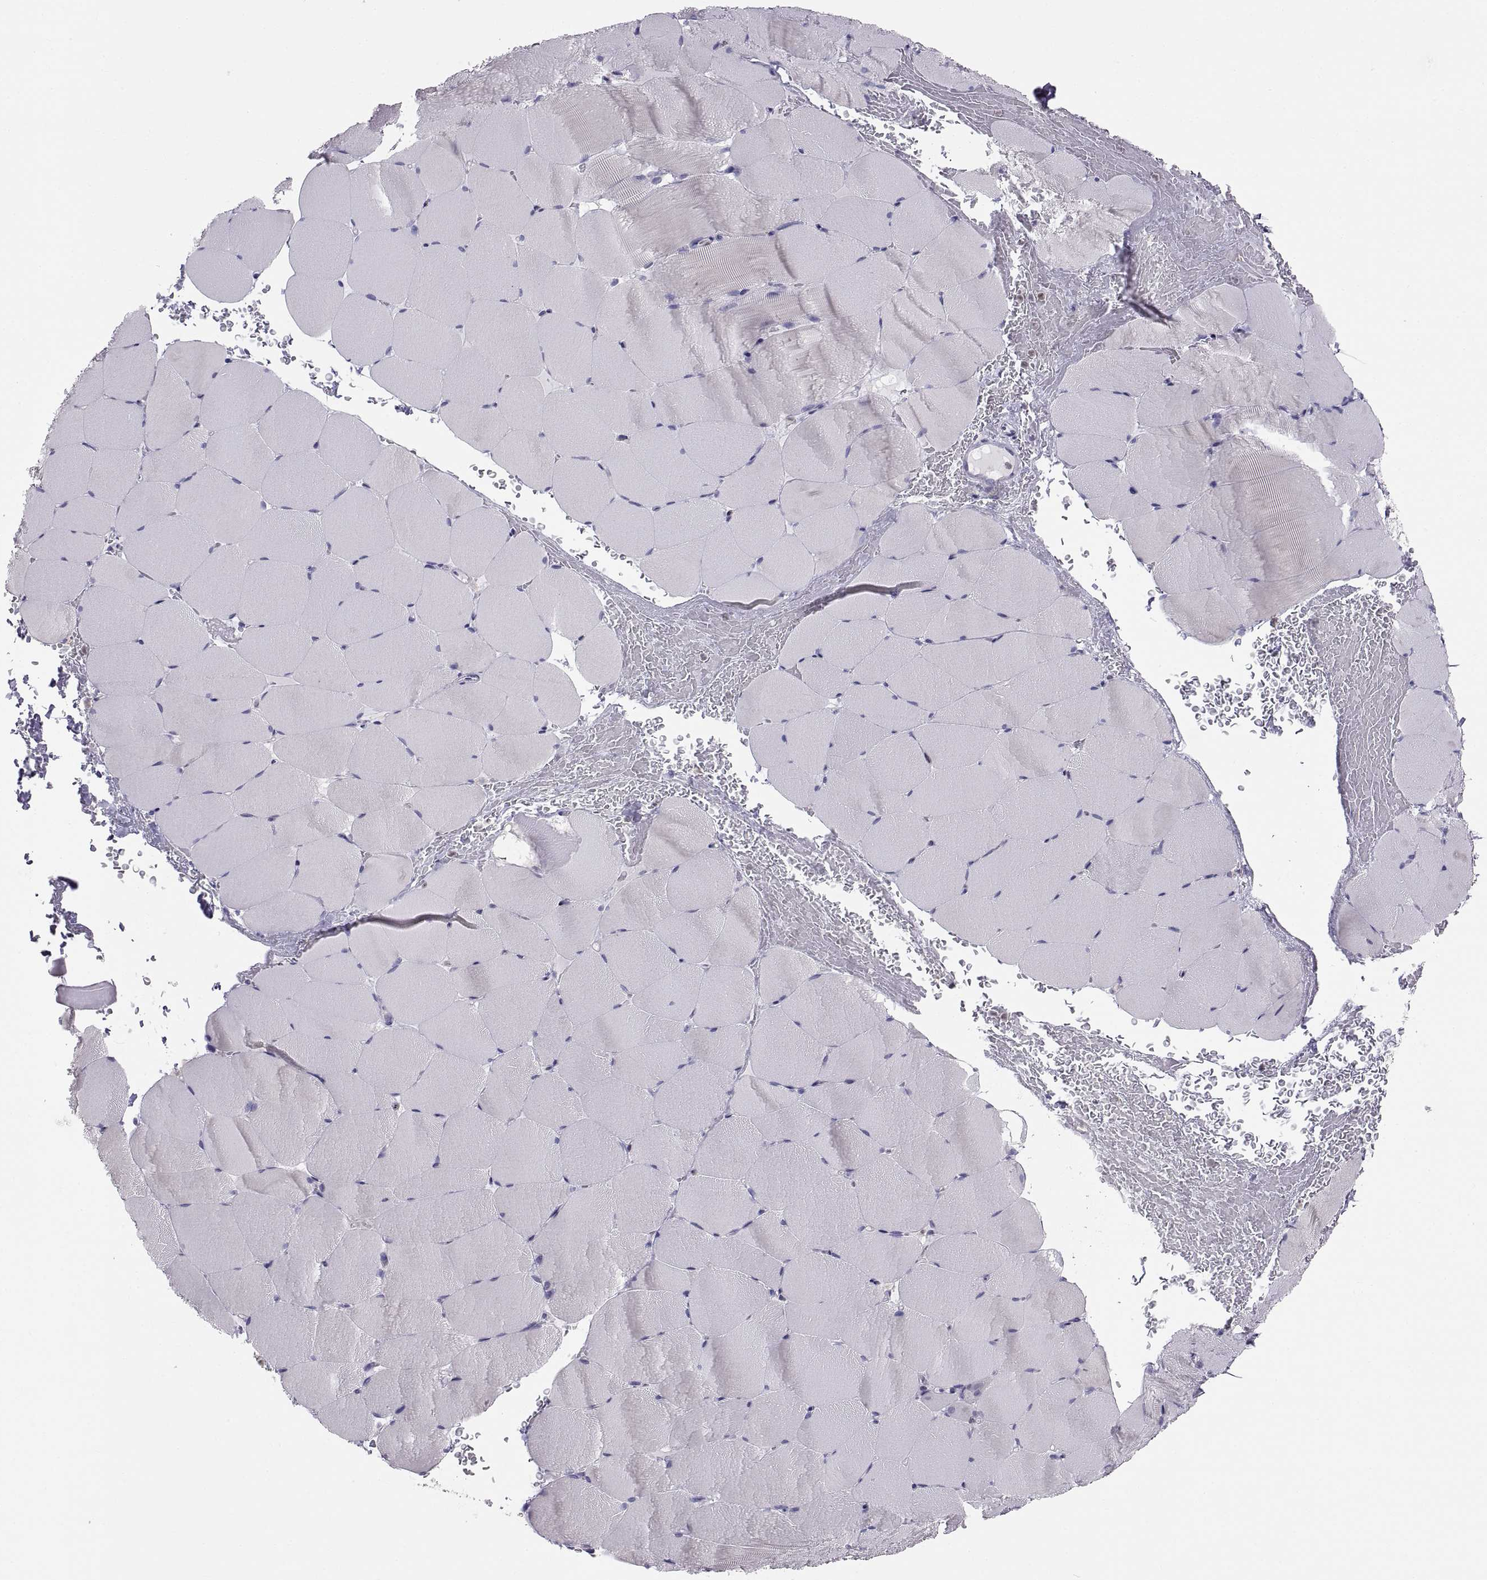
{"staining": {"intensity": "negative", "quantity": "none", "location": "none"}, "tissue": "skeletal muscle", "cell_type": "Myocytes", "image_type": "normal", "snomed": [{"axis": "morphology", "description": "Normal tissue, NOS"}, {"axis": "topography", "description": "Skeletal muscle"}], "caption": "Immunohistochemistry (IHC) histopathology image of benign skeletal muscle: human skeletal muscle stained with DAB (3,3'-diaminobenzidine) exhibits no significant protein positivity in myocytes.", "gene": "ERO1A", "patient": {"sex": "female", "age": 37}}